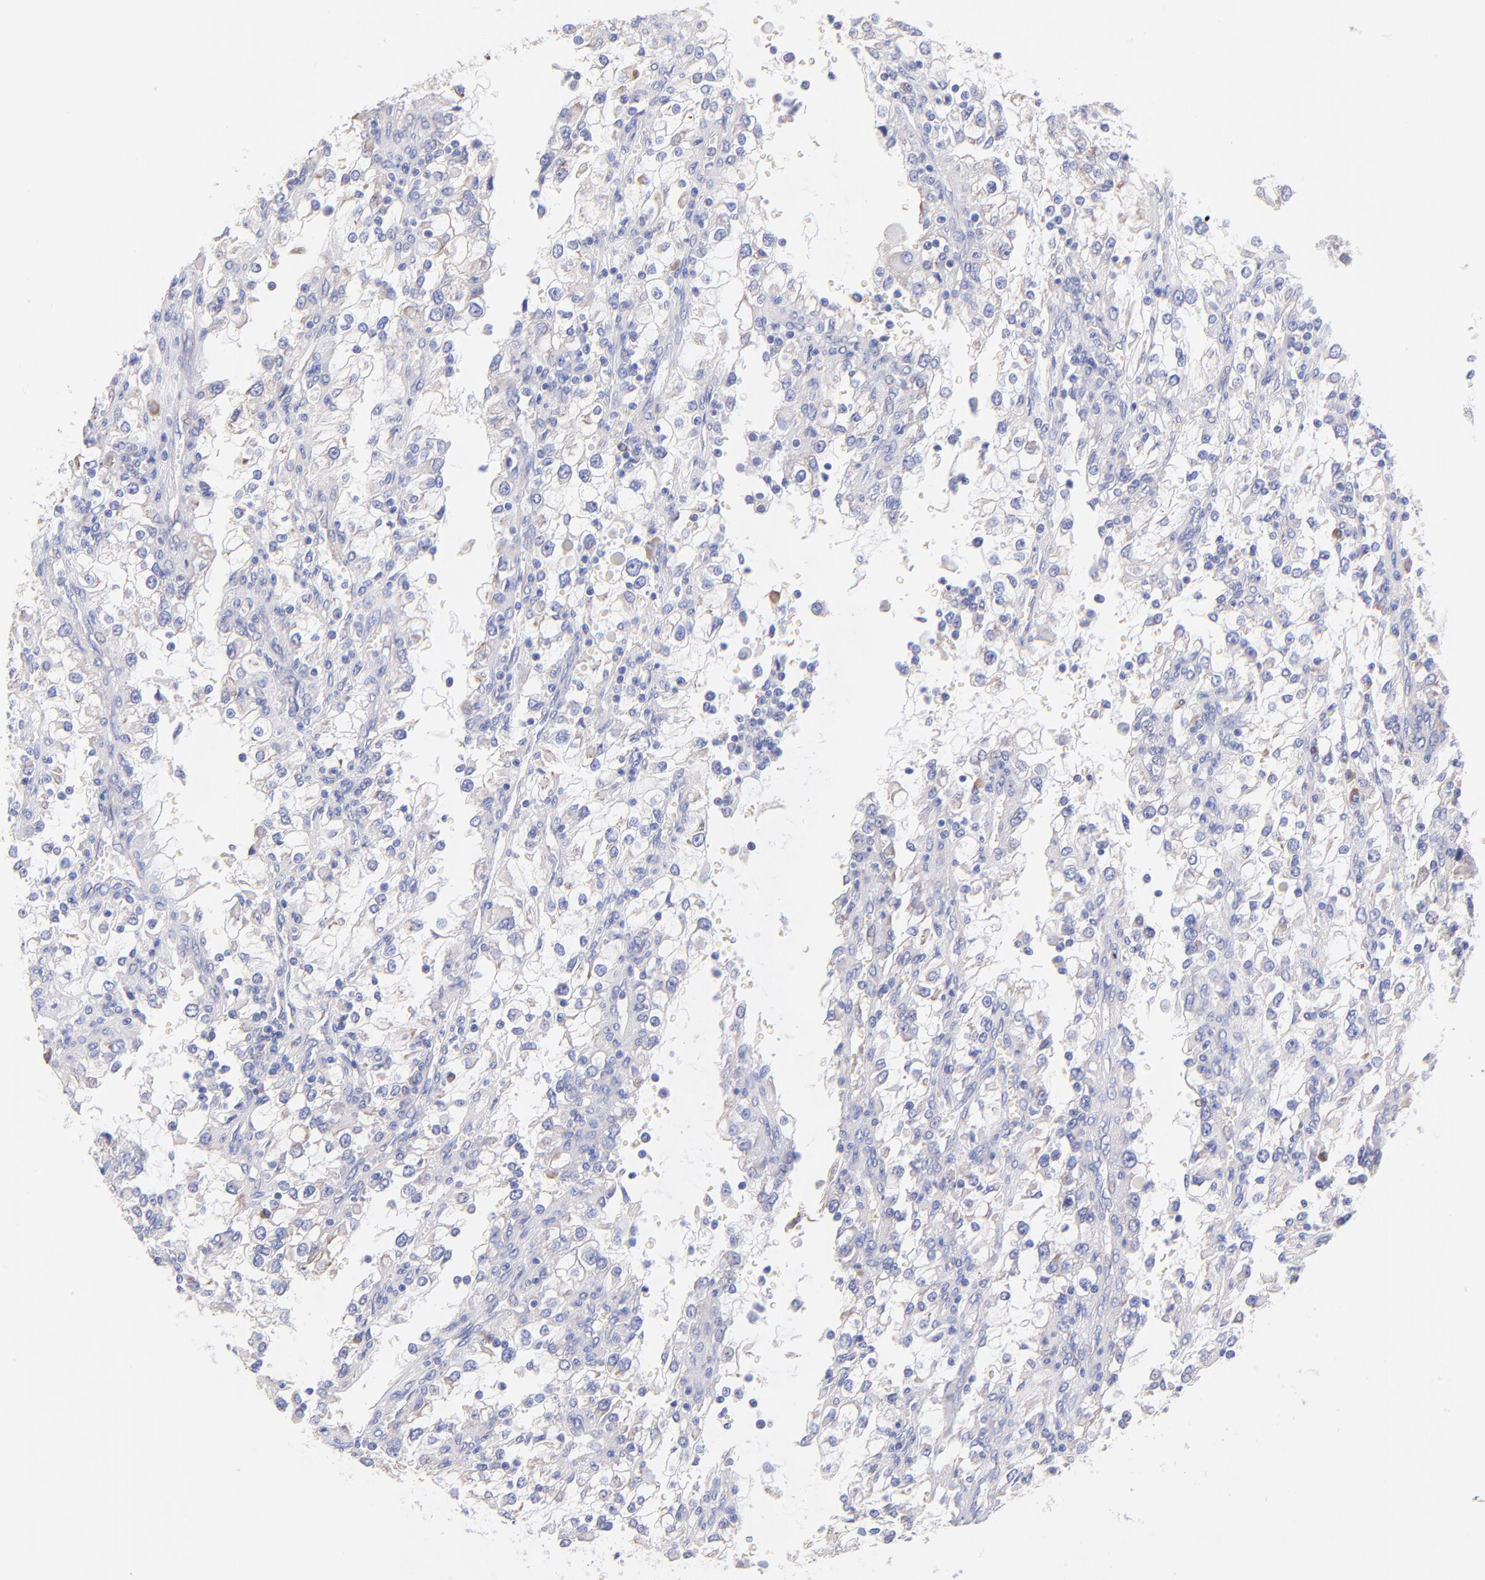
{"staining": {"intensity": "negative", "quantity": "none", "location": "none"}, "tissue": "renal cancer", "cell_type": "Tumor cells", "image_type": "cancer", "snomed": [{"axis": "morphology", "description": "Adenocarcinoma, NOS"}, {"axis": "topography", "description": "Kidney"}], "caption": "IHC micrograph of renal adenocarcinoma stained for a protein (brown), which shows no staining in tumor cells. (DAB immunohistochemistry (IHC) visualized using brightfield microscopy, high magnification).", "gene": "RPL30", "patient": {"sex": "female", "age": 52}}